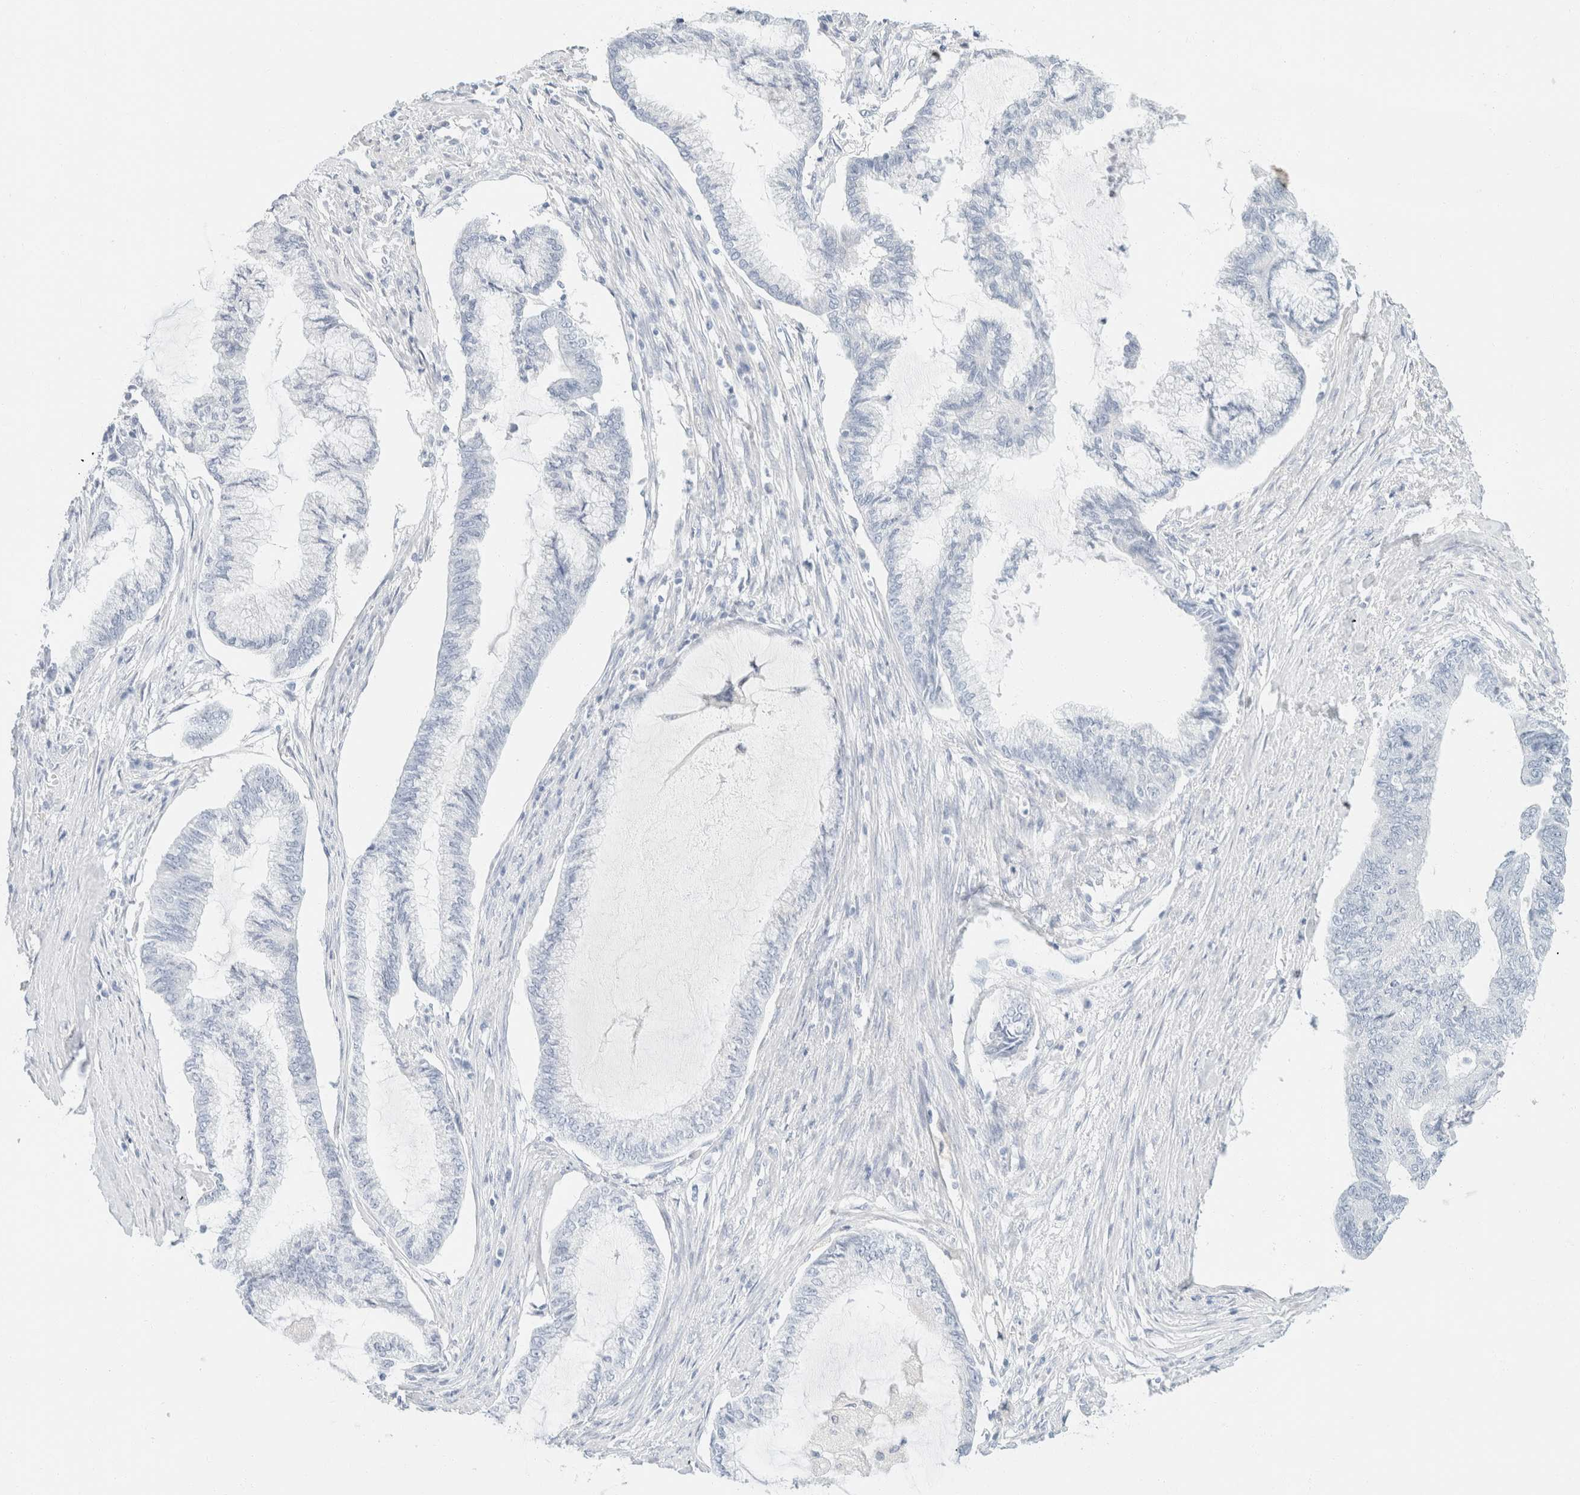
{"staining": {"intensity": "negative", "quantity": "none", "location": "none"}, "tissue": "endometrial cancer", "cell_type": "Tumor cells", "image_type": "cancer", "snomed": [{"axis": "morphology", "description": "Adenocarcinoma, NOS"}, {"axis": "topography", "description": "Endometrium"}], "caption": "Endometrial cancer (adenocarcinoma) stained for a protein using IHC demonstrates no expression tumor cells.", "gene": "KRT20", "patient": {"sex": "female", "age": 86}}